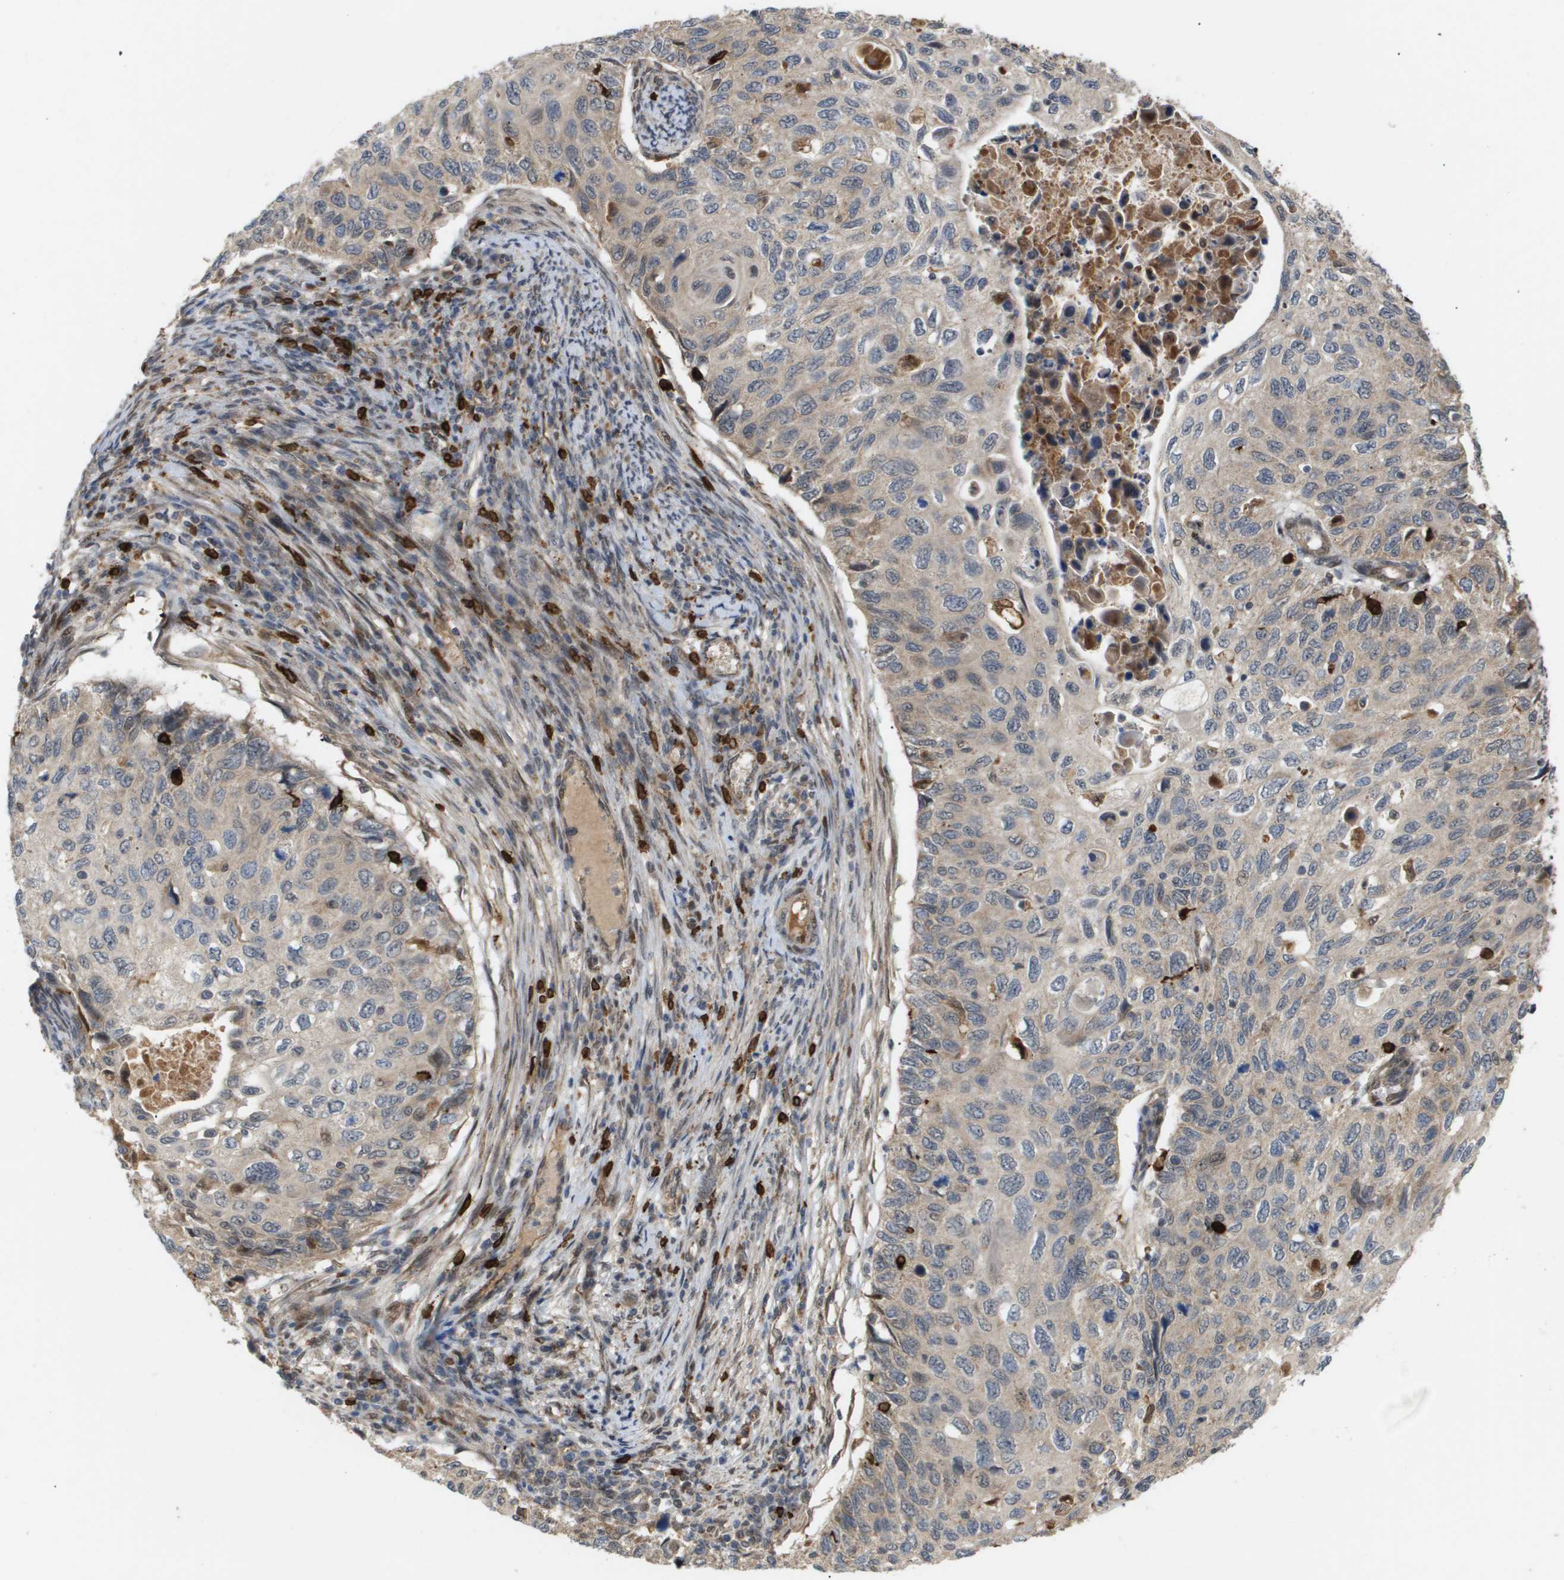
{"staining": {"intensity": "weak", "quantity": "25%-75%", "location": "cytoplasmic/membranous"}, "tissue": "cervical cancer", "cell_type": "Tumor cells", "image_type": "cancer", "snomed": [{"axis": "morphology", "description": "Squamous cell carcinoma, NOS"}, {"axis": "topography", "description": "Cervix"}], "caption": "Cervical cancer (squamous cell carcinoma) stained with IHC demonstrates weak cytoplasmic/membranous expression in approximately 25%-75% of tumor cells.", "gene": "PDGFB", "patient": {"sex": "female", "age": 70}}